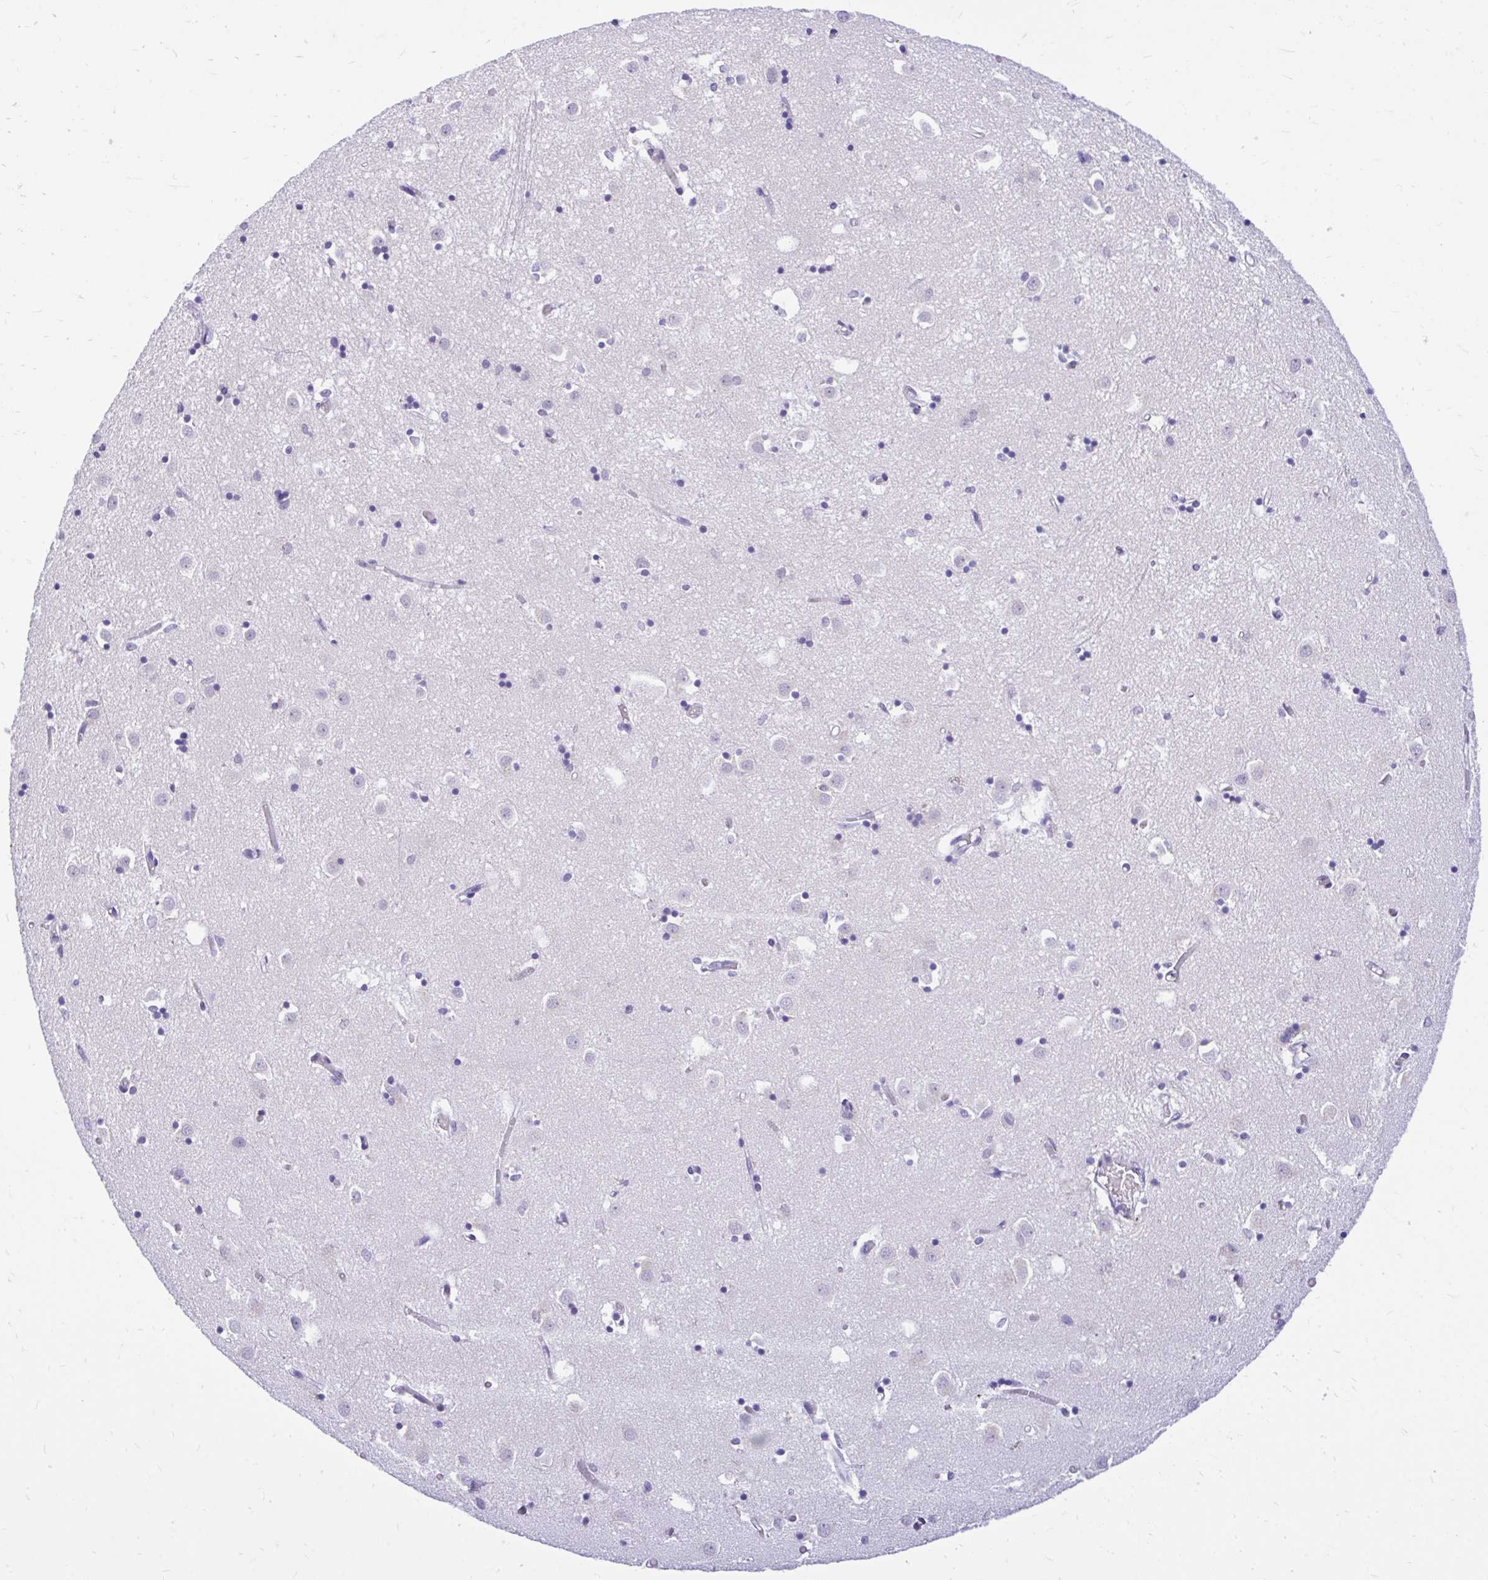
{"staining": {"intensity": "negative", "quantity": "none", "location": "none"}, "tissue": "caudate", "cell_type": "Glial cells", "image_type": "normal", "snomed": [{"axis": "morphology", "description": "Normal tissue, NOS"}, {"axis": "topography", "description": "Lateral ventricle wall"}], "caption": "Glial cells show no significant expression in benign caudate. (DAB immunohistochemistry (IHC) with hematoxylin counter stain).", "gene": "GLB1L2", "patient": {"sex": "male", "age": 70}}